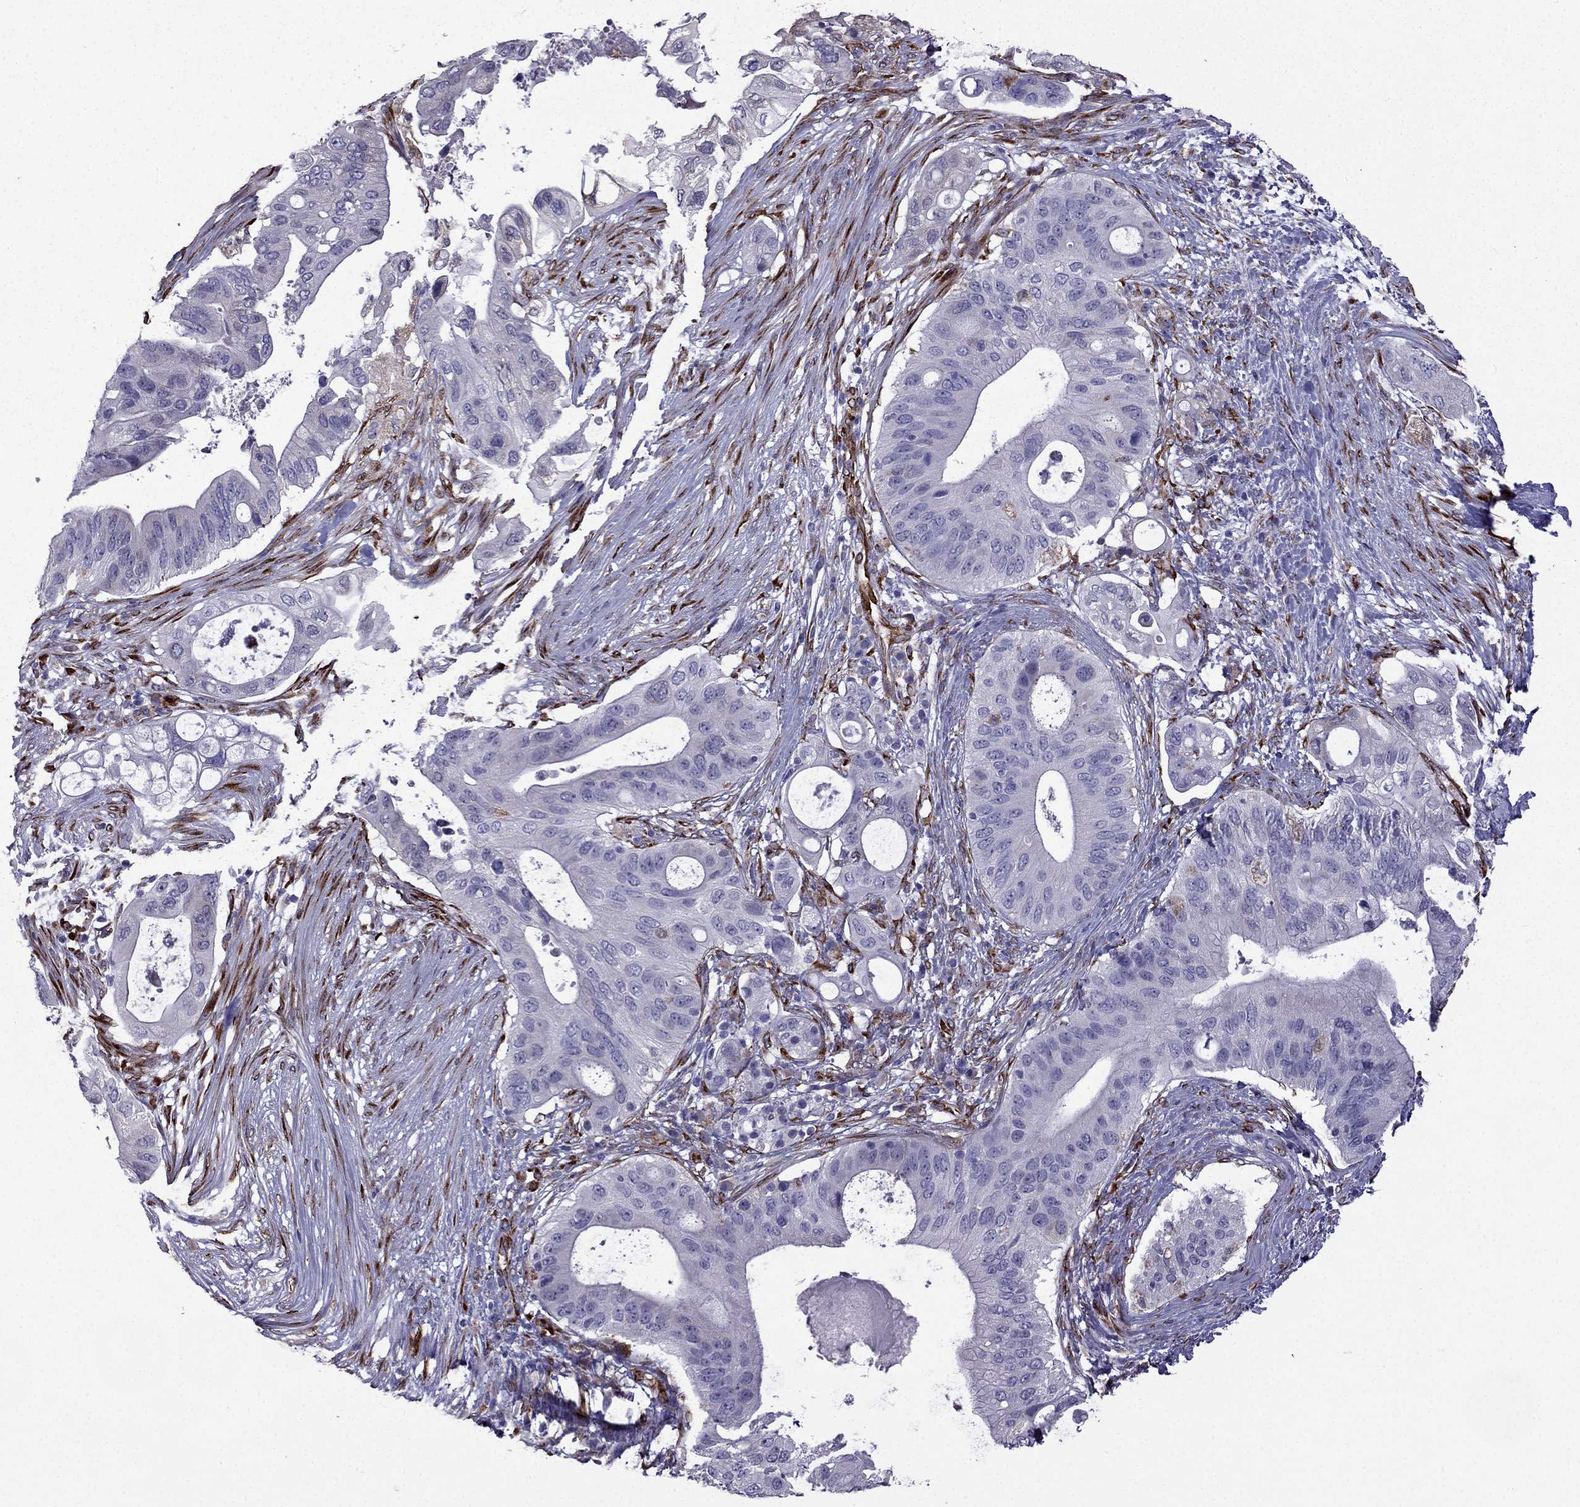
{"staining": {"intensity": "negative", "quantity": "none", "location": "none"}, "tissue": "pancreatic cancer", "cell_type": "Tumor cells", "image_type": "cancer", "snomed": [{"axis": "morphology", "description": "Adenocarcinoma, NOS"}, {"axis": "topography", "description": "Pancreas"}], "caption": "A high-resolution photomicrograph shows IHC staining of pancreatic cancer, which reveals no significant expression in tumor cells.", "gene": "IKBIP", "patient": {"sex": "female", "age": 72}}